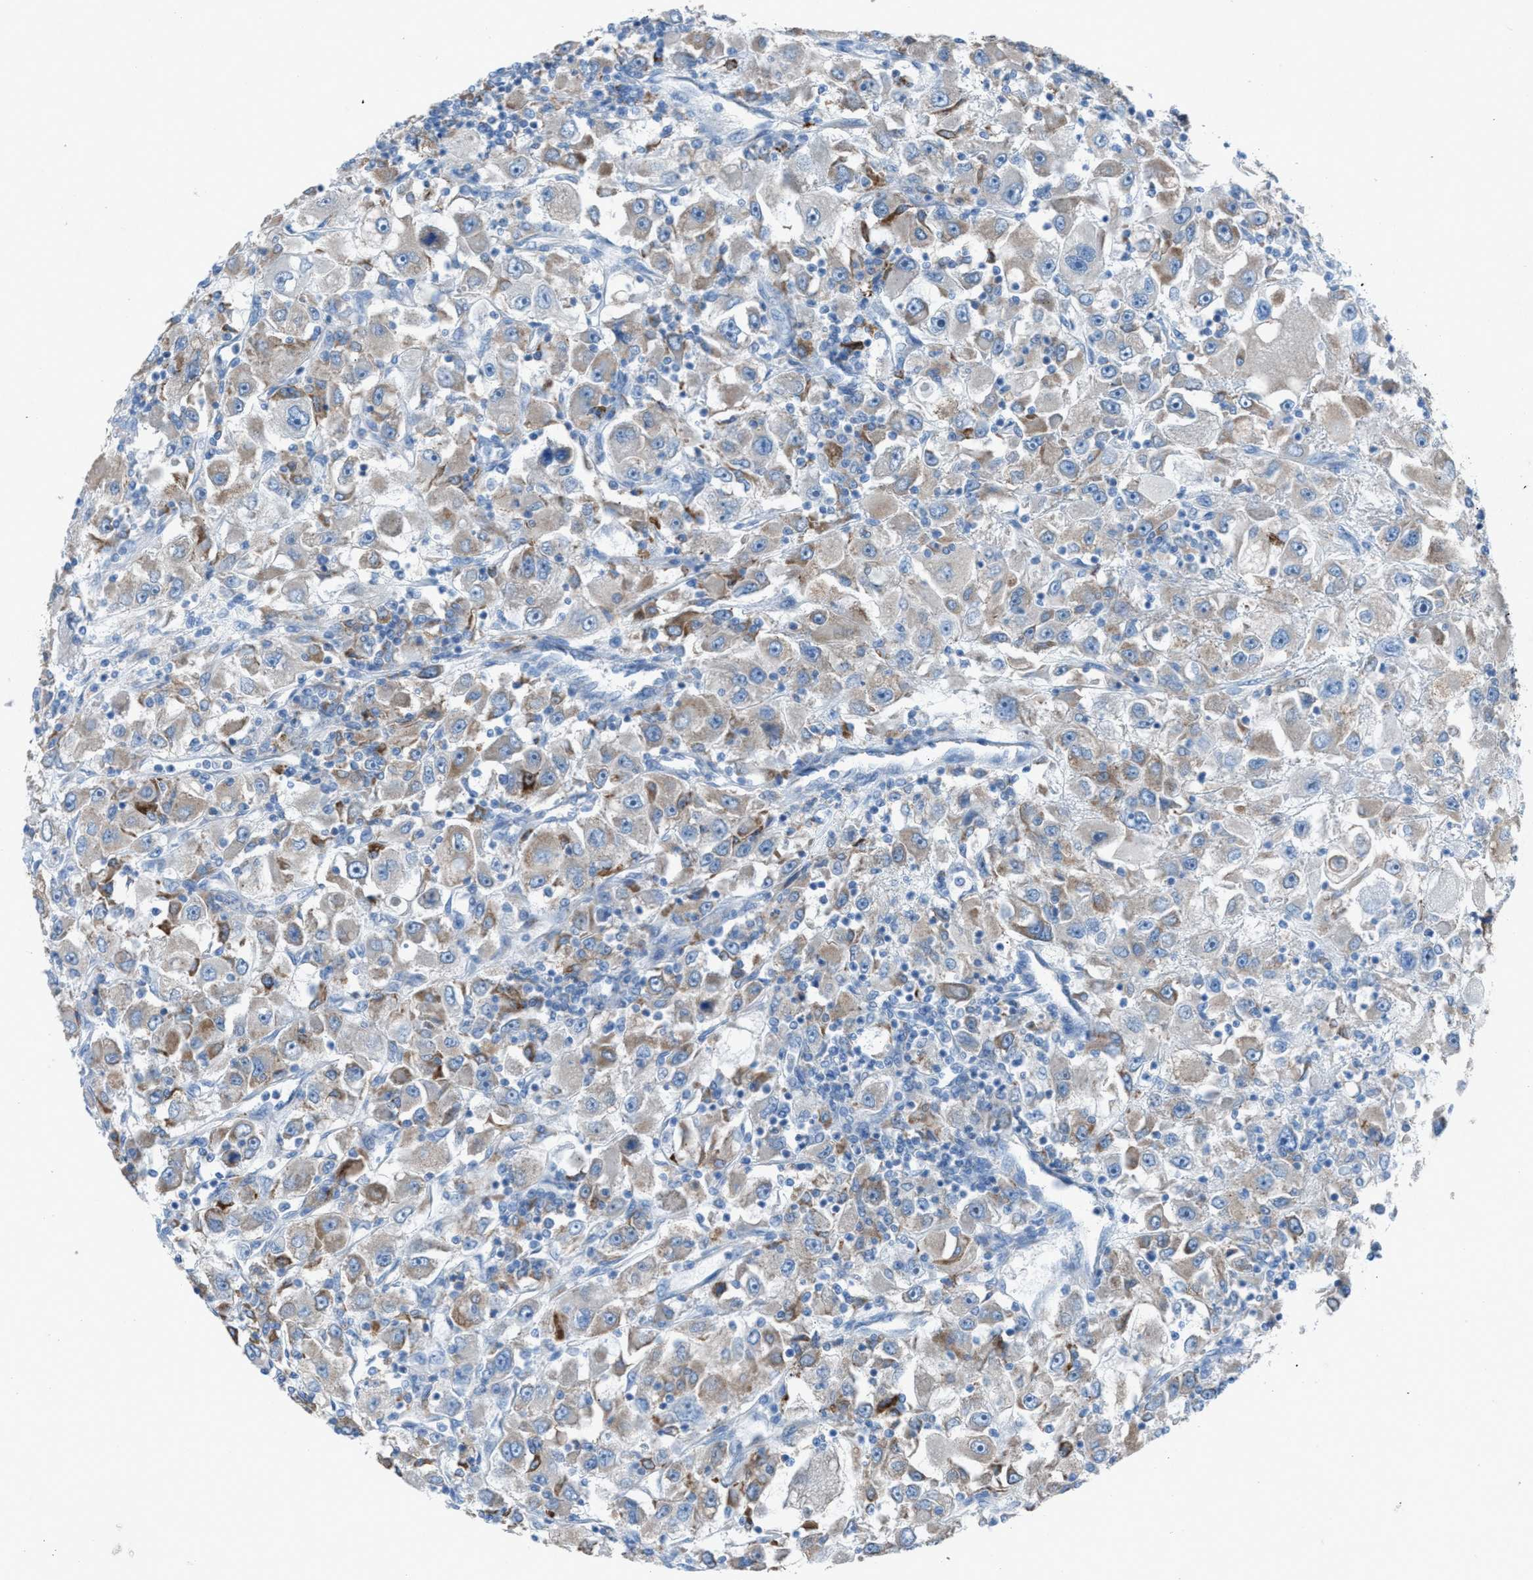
{"staining": {"intensity": "moderate", "quantity": "<25%", "location": "cytoplasmic/membranous"}, "tissue": "renal cancer", "cell_type": "Tumor cells", "image_type": "cancer", "snomed": [{"axis": "morphology", "description": "Adenocarcinoma, NOS"}, {"axis": "topography", "description": "Kidney"}], "caption": "Renal cancer was stained to show a protein in brown. There is low levels of moderate cytoplasmic/membranous expression in about <25% of tumor cells.", "gene": "CD1B", "patient": {"sex": "female", "age": 52}}